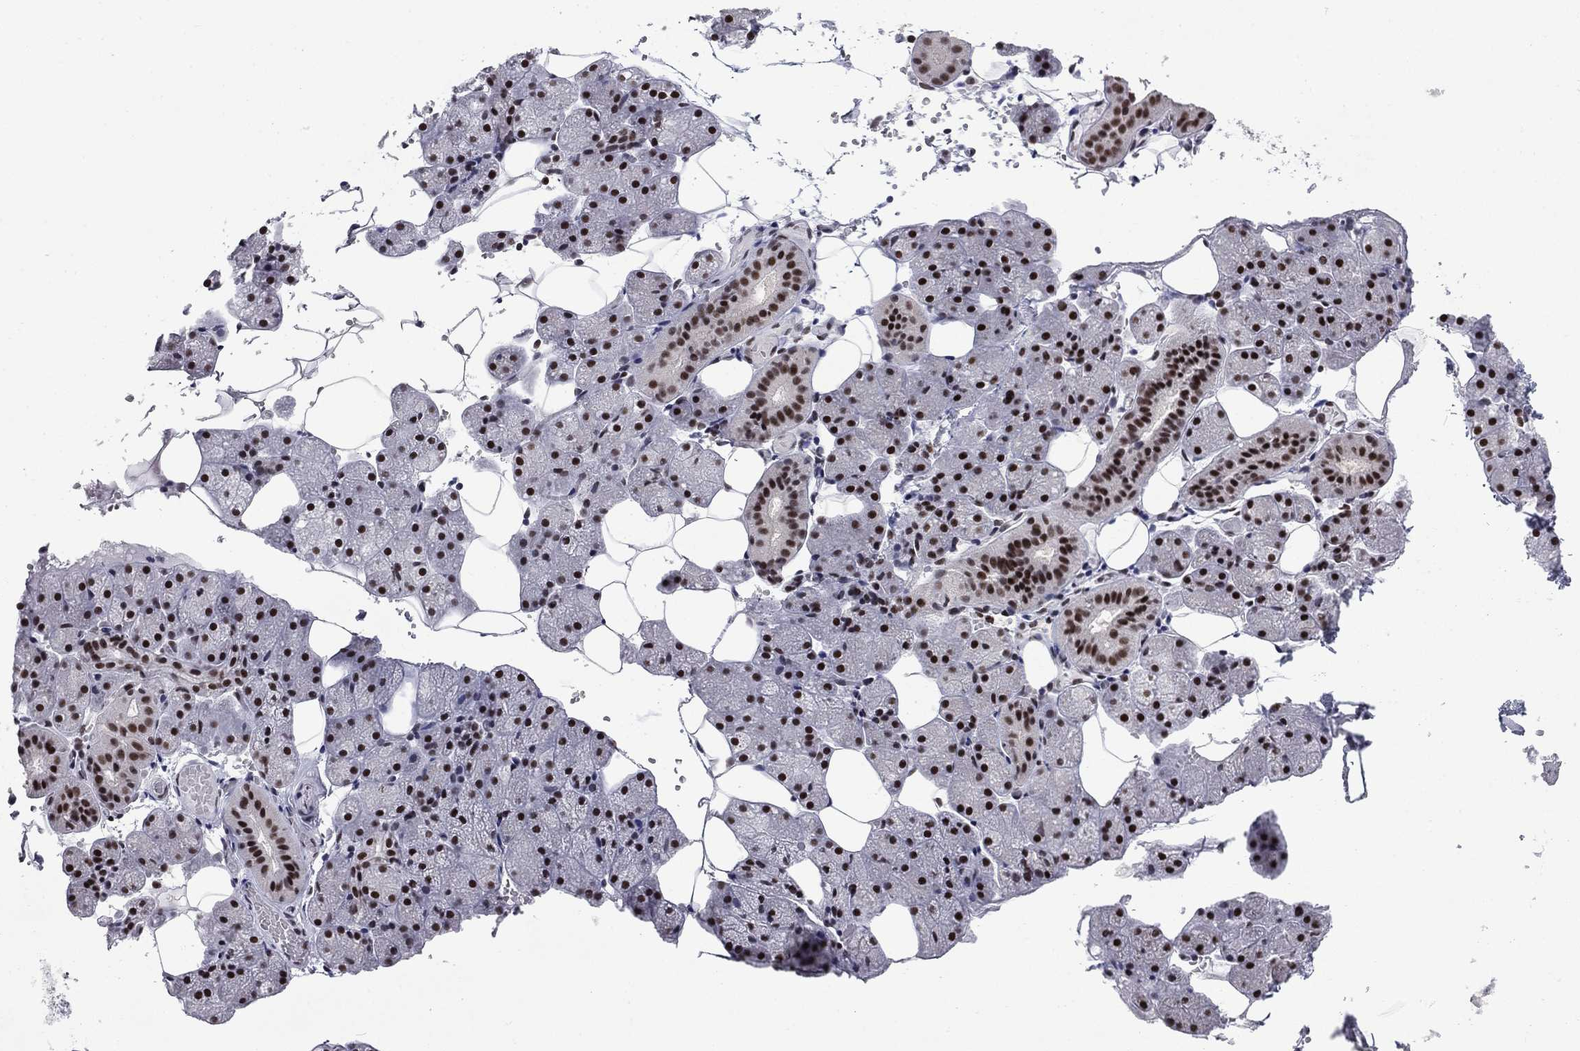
{"staining": {"intensity": "strong", "quantity": "25%-75%", "location": "nuclear"}, "tissue": "salivary gland", "cell_type": "Glandular cells", "image_type": "normal", "snomed": [{"axis": "morphology", "description": "Normal tissue, NOS"}, {"axis": "topography", "description": "Salivary gland"}], "caption": "Strong nuclear protein positivity is identified in approximately 25%-75% of glandular cells in salivary gland.", "gene": "ETV5", "patient": {"sex": "male", "age": 38}}